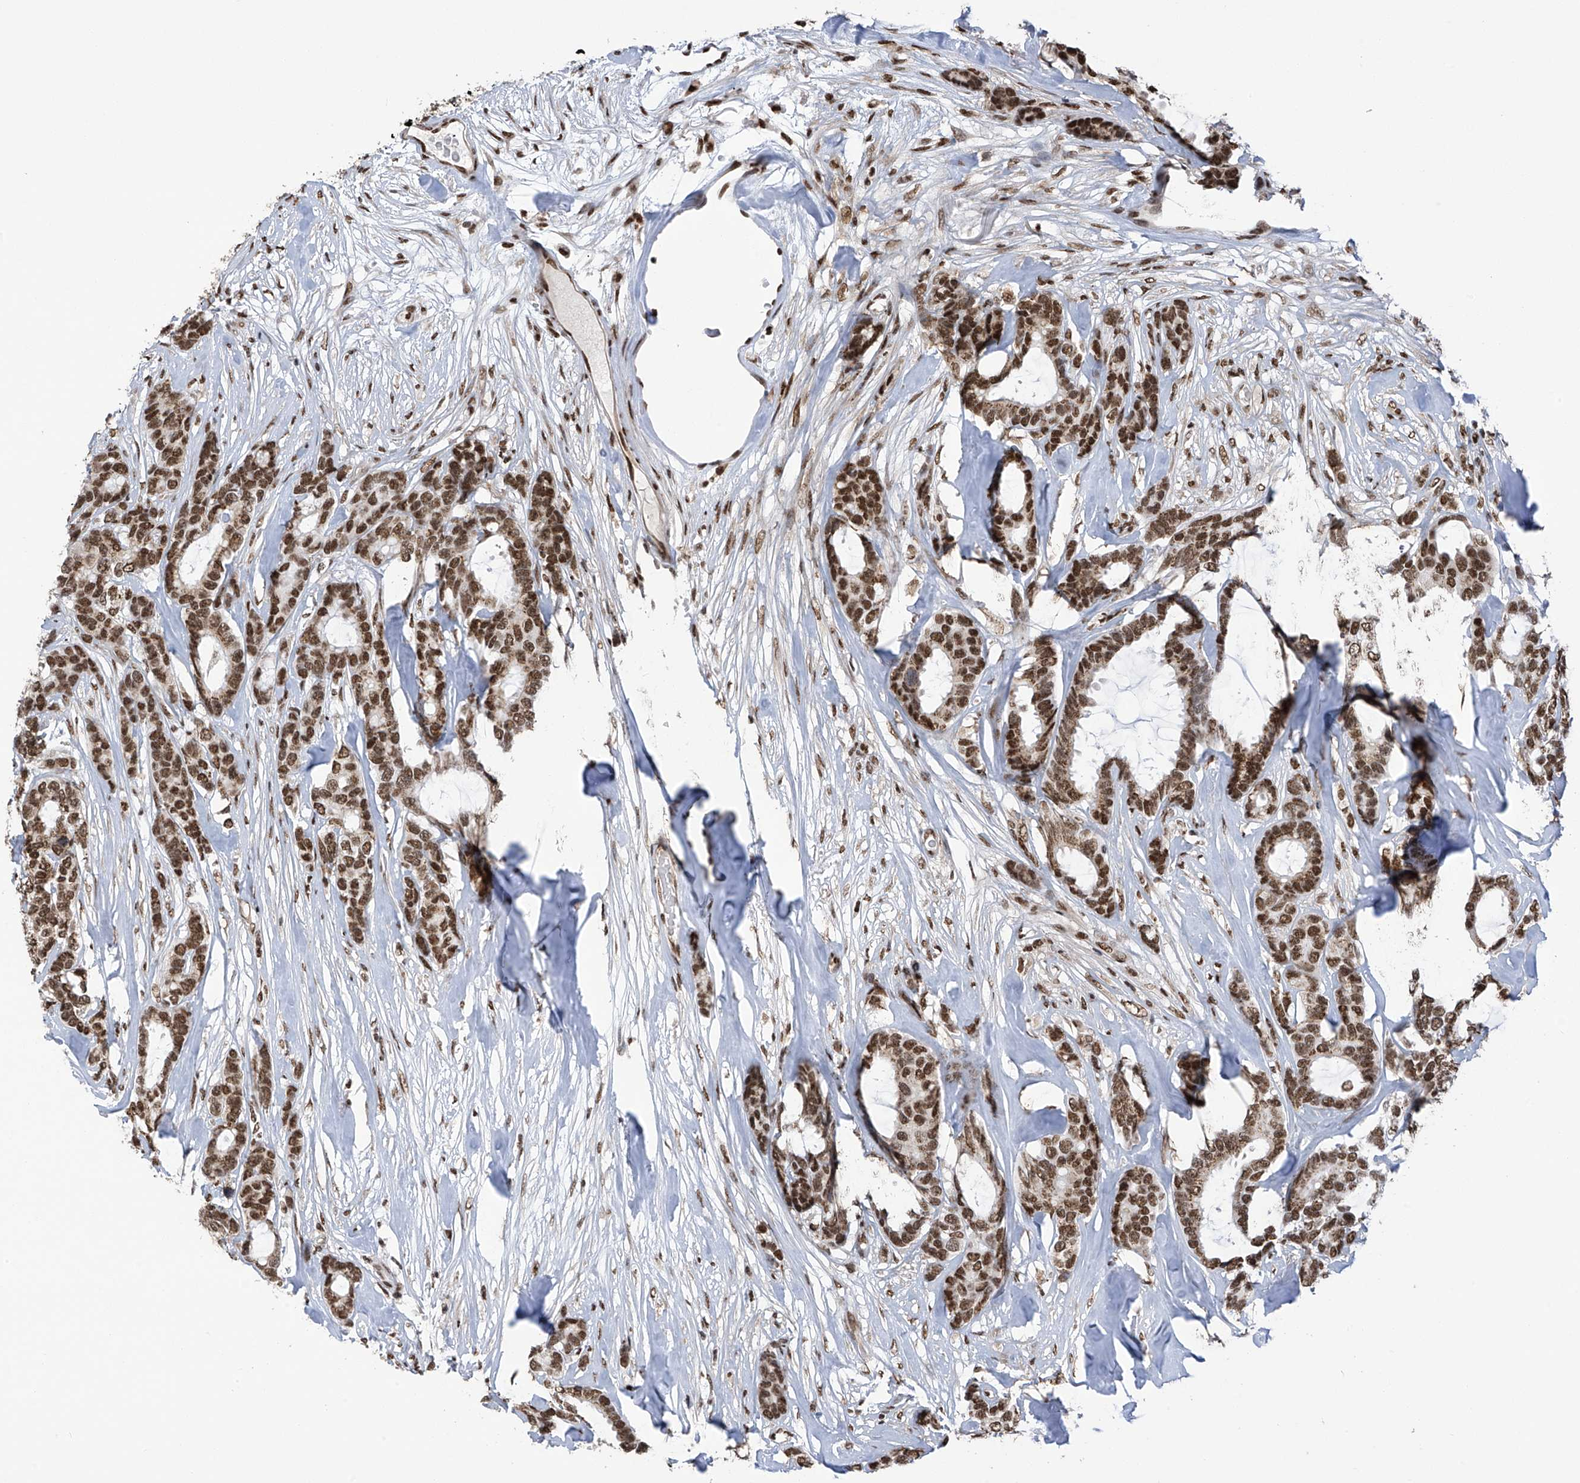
{"staining": {"intensity": "strong", "quantity": ">75%", "location": "cytoplasmic/membranous,nuclear"}, "tissue": "breast cancer", "cell_type": "Tumor cells", "image_type": "cancer", "snomed": [{"axis": "morphology", "description": "Duct carcinoma"}, {"axis": "topography", "description": "Breast"}], "caption": "The micrograph shows immunohistochemical staining of breast cancer (intraductal carcinoma). There is strong cytoplasmic/membranous and nuclear expression is seen in approximately >75% of tumor cells.", "gene": "APLF", "patient": {"sex": "female", "age": 87}}